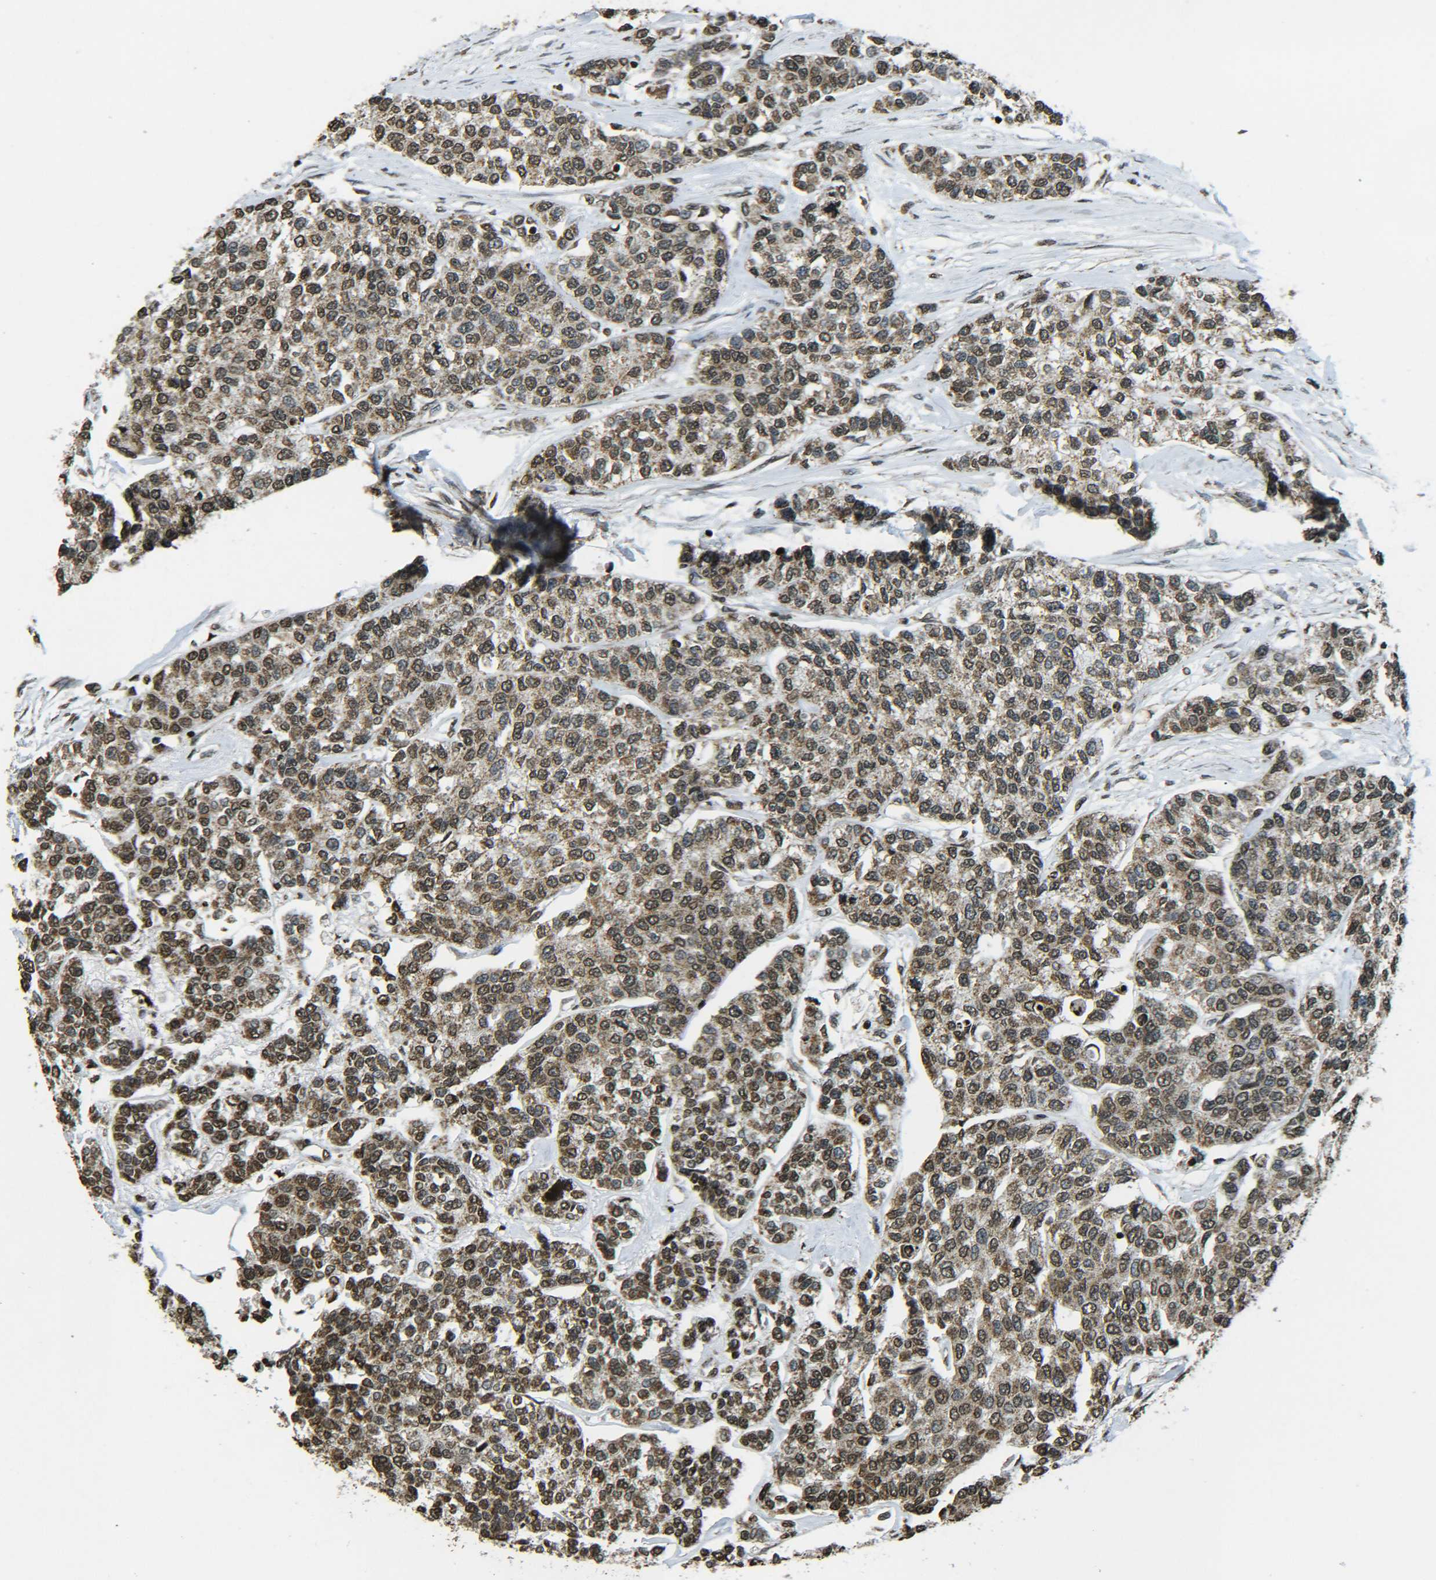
{"staining": {"intensity": "strong", "quantity": ">75%", "location": "cytoplasmic/membranous,nuclear"}, "tissue": "breast cancer", "cell_type": "Tumor cells", "image_type": "cancer", "snomed": [{"axis": "morphology", "description": "Duct carcinoma"}, {"axis": "topography", "description": "Breast"}], "caption": "A high amount of strong cytoplasmic/membranous and nuclear expression is seen in about >75% of tumor cells in breast cancer tissue.", "gene": "NEUROG2", "patient": {"sex": "female", "age": 51}}